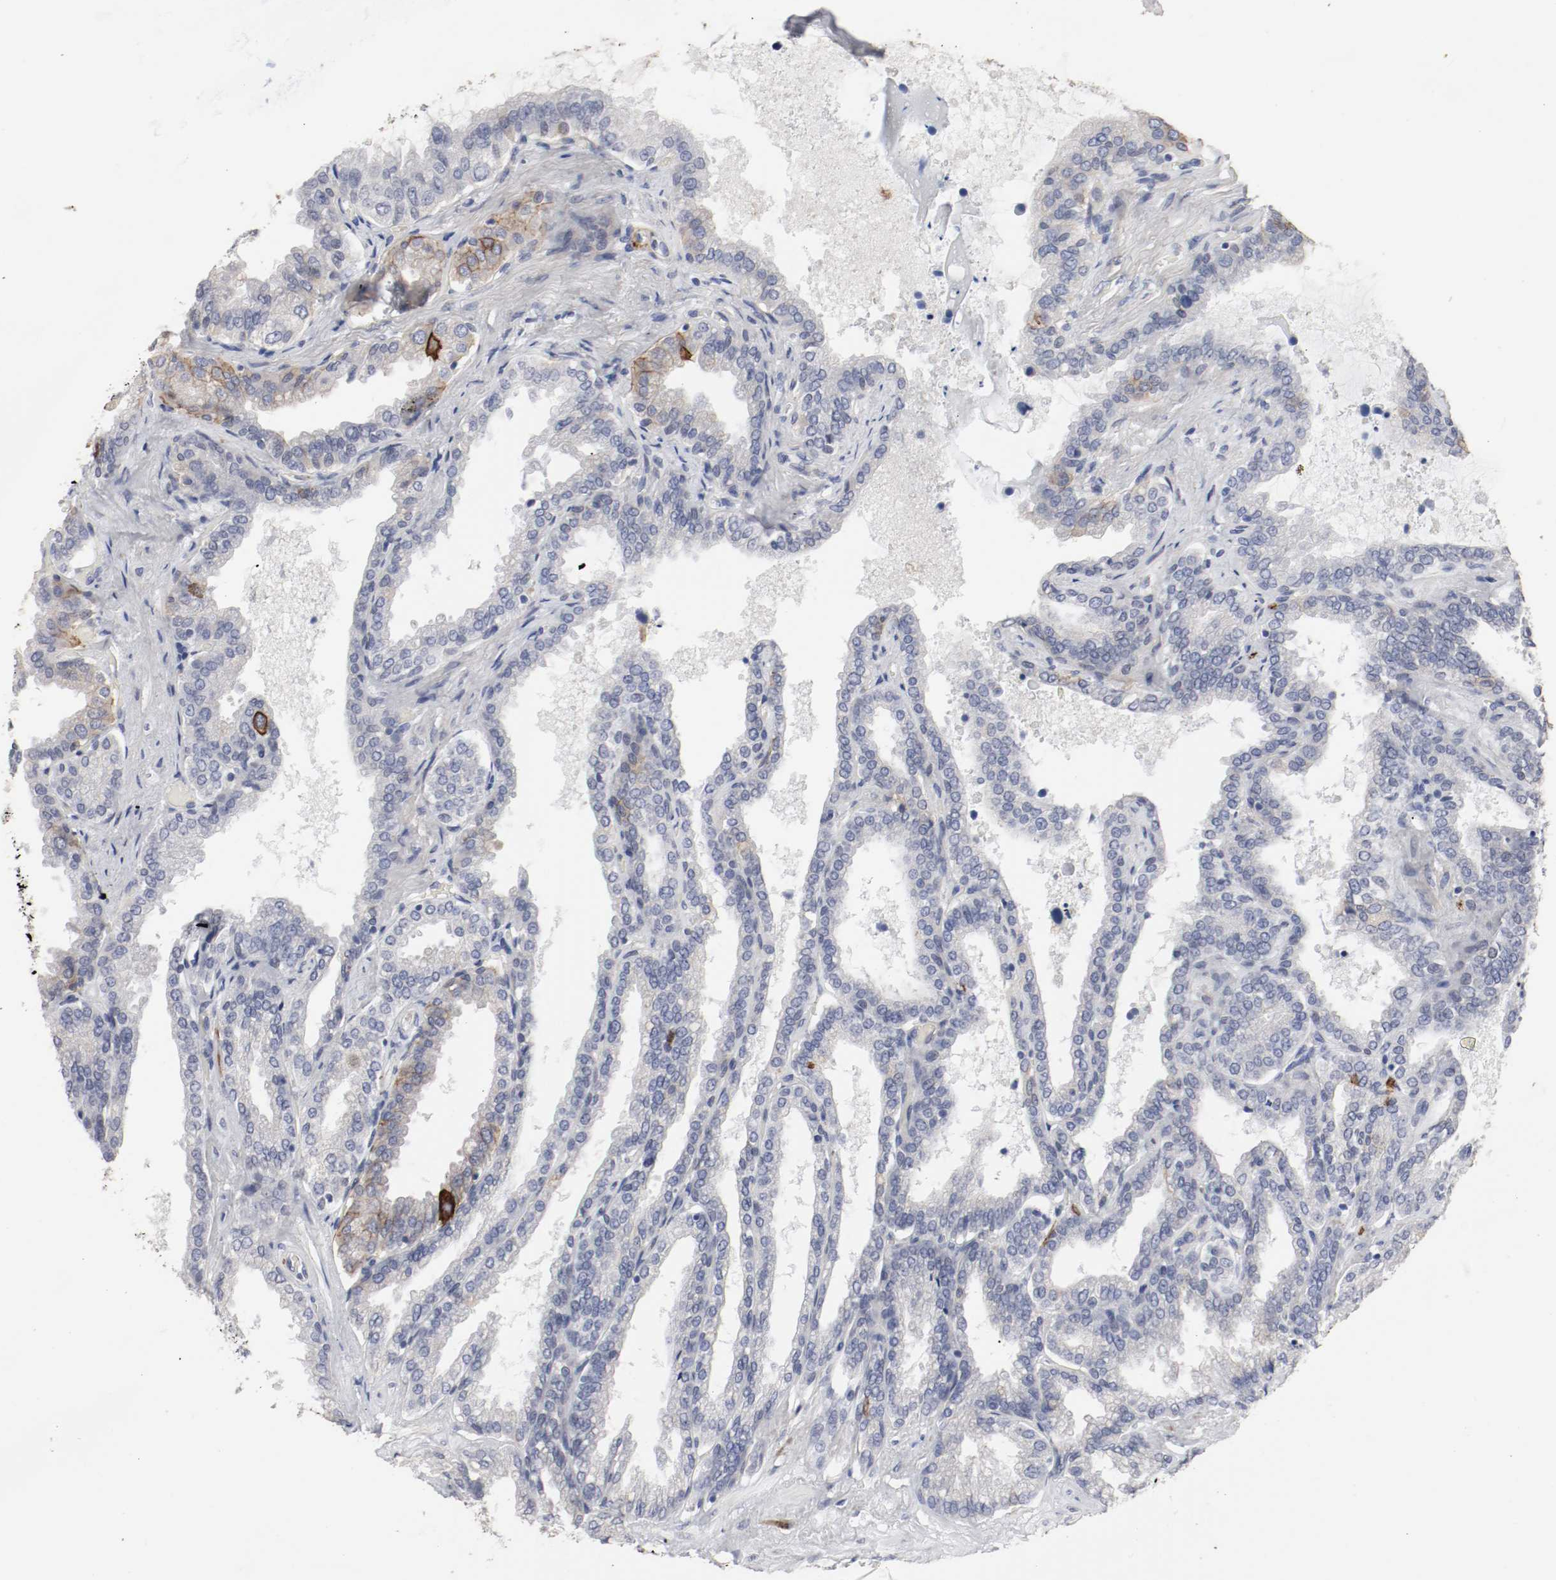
{"staining": {"intensity": "moderate", "quantity": "<25%", "location": "cytoplasmic/membranous"}, "tissue": "seminal vesicle", "cell_type": "Glandular cells", "image_type": "normal", "snomed": [{"axis": "morphology", "description": "Normal tissue, NOS"}, {"axis": "topography", "description": "Seminal veicle"}], "caption": "Immunohistochemistry (IHC) photomicrograph of normal seminal vesicle: human seminal vesicle stained using IHC displays low levels of moderate protein expression localized specifically in the cytoplasmic/membranous of glandular cells, appearing as a cytoplasmic/membranous brown color.", "gene": "KIT", "patient": {"sex": "male", "age": 46}}